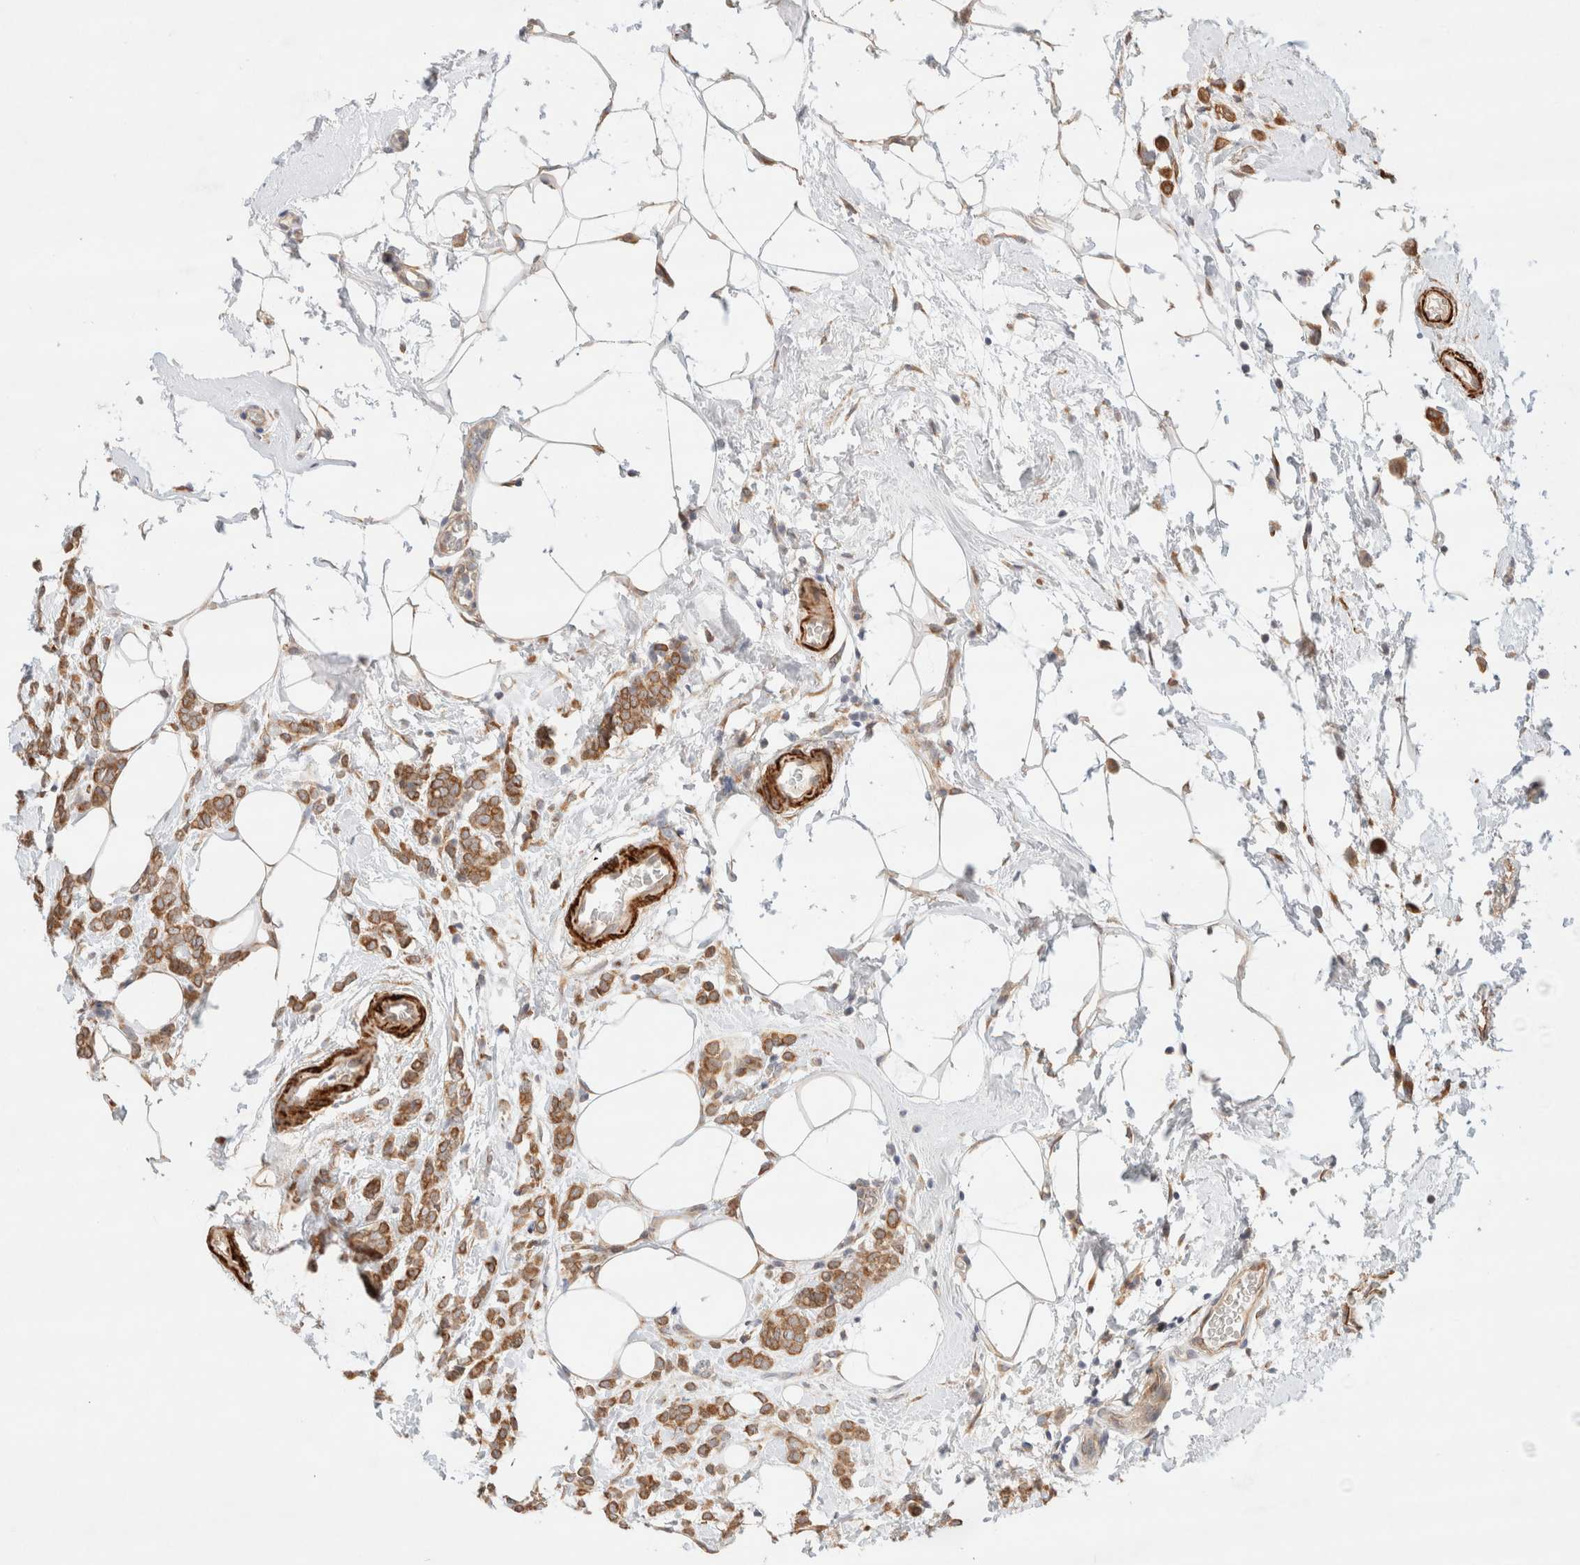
{"staining": {"intensity": "moderate", "quantity": ">75%", "location": "cytoplasmic/membranous"}, "tissue": "breast cancer", "cell_type": "Tumor cells", "image_type": "cancer", "snomed": [{"axis": "morphology", "description": "Lobular carcinoma"}, {"axis": "topography", "description": "Breast"}], "caption": "Moderate cytoplasmic/membranous positivity is appreciated in approximately >75% of tumor cells in breast cancer (lobular carcinoma).", "gene": "RRP15", "patient": {"sex": "female", "age": 50}}